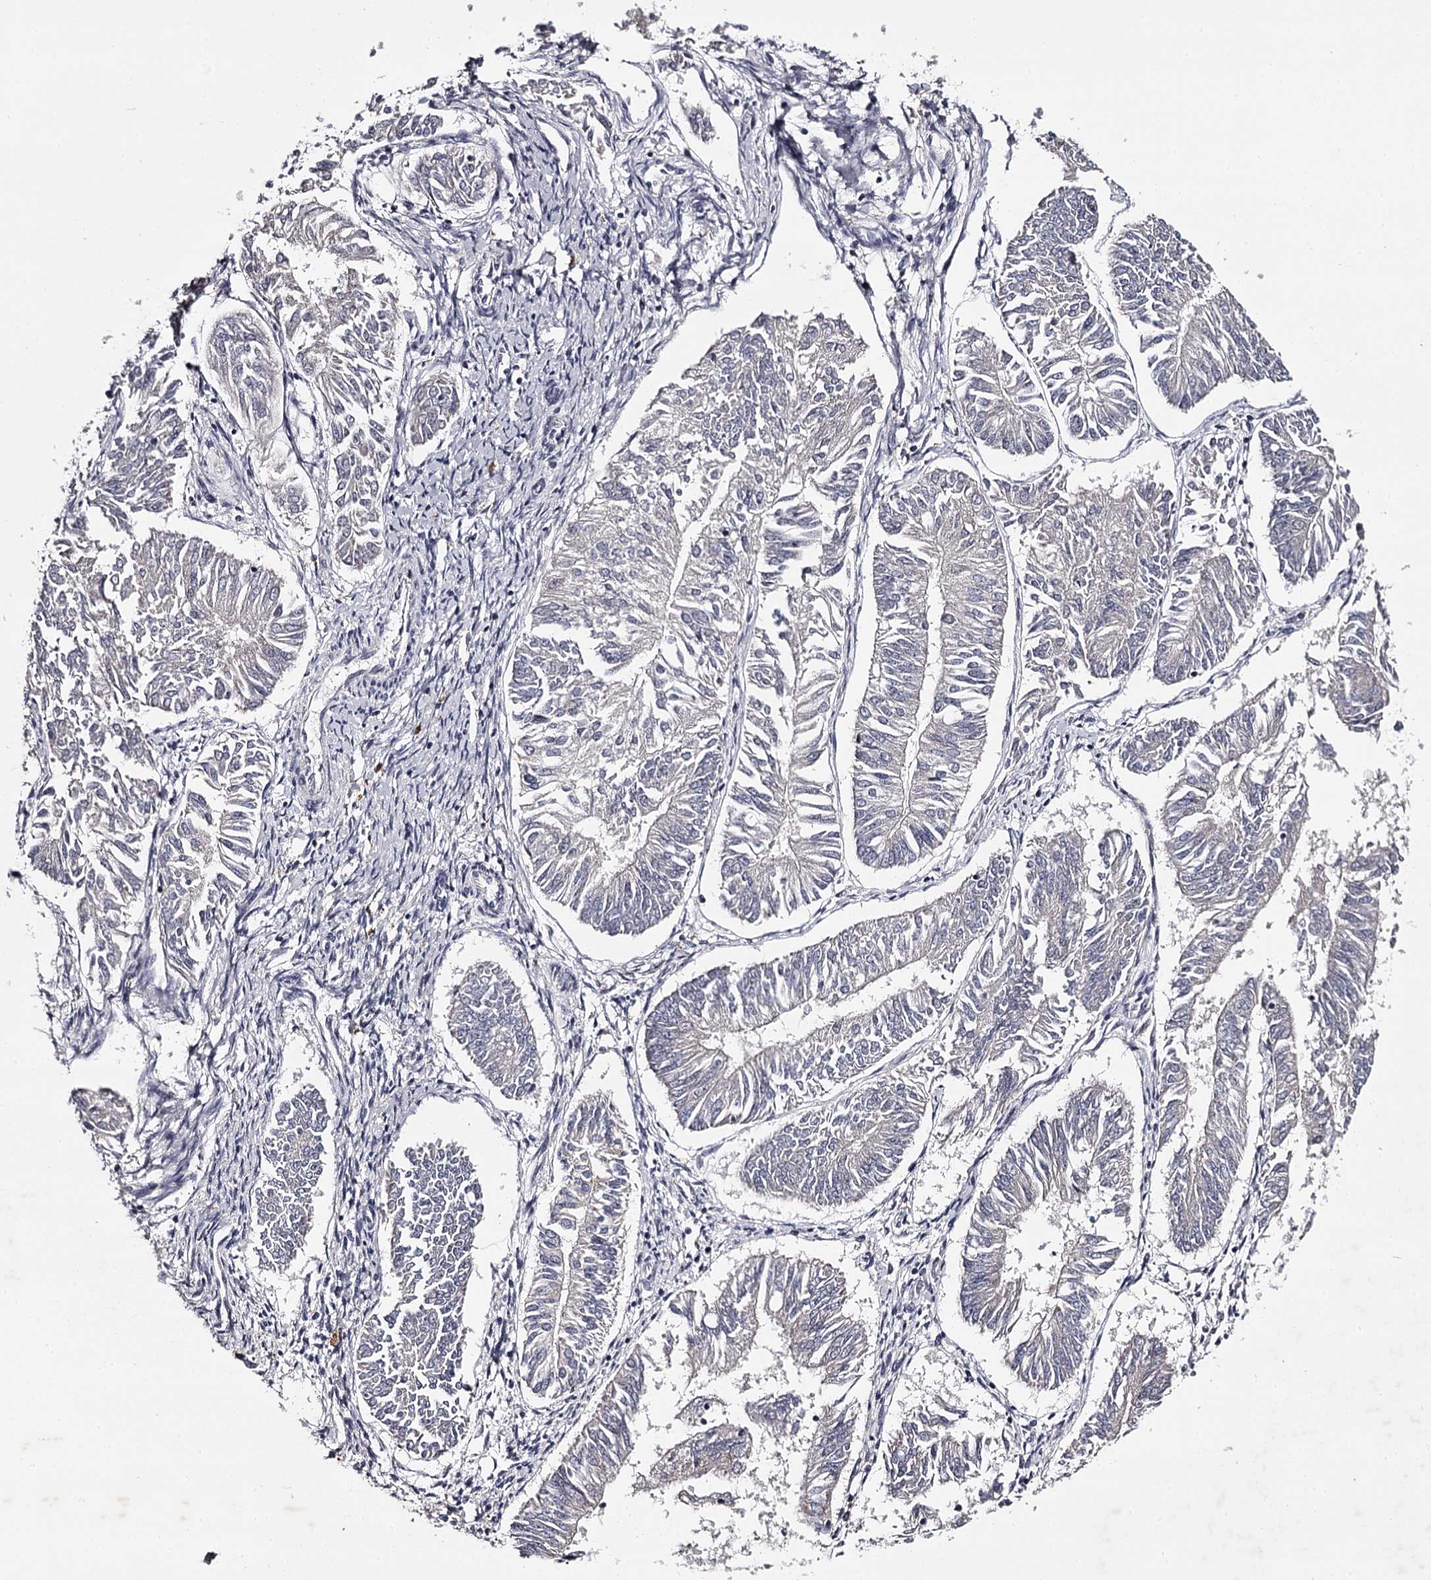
{"staining": {"intensity": "negative", "quantity": "none", "location": "none"}, "tissue": "endometrial cancer", "cell_type": "Tumor cells", "image_type": "cancer", "snomed": [{"axis": "morphology", "description": "Adenocarcinoma, NOS"}, {"axis": "topography", "description": "Endometrium"}], "caption": "A micrograph of human endometrial cancer is negative for staining in tumor cells.", "gene": "RASSF6", "patient": {"sex": "female", "age": 58}}